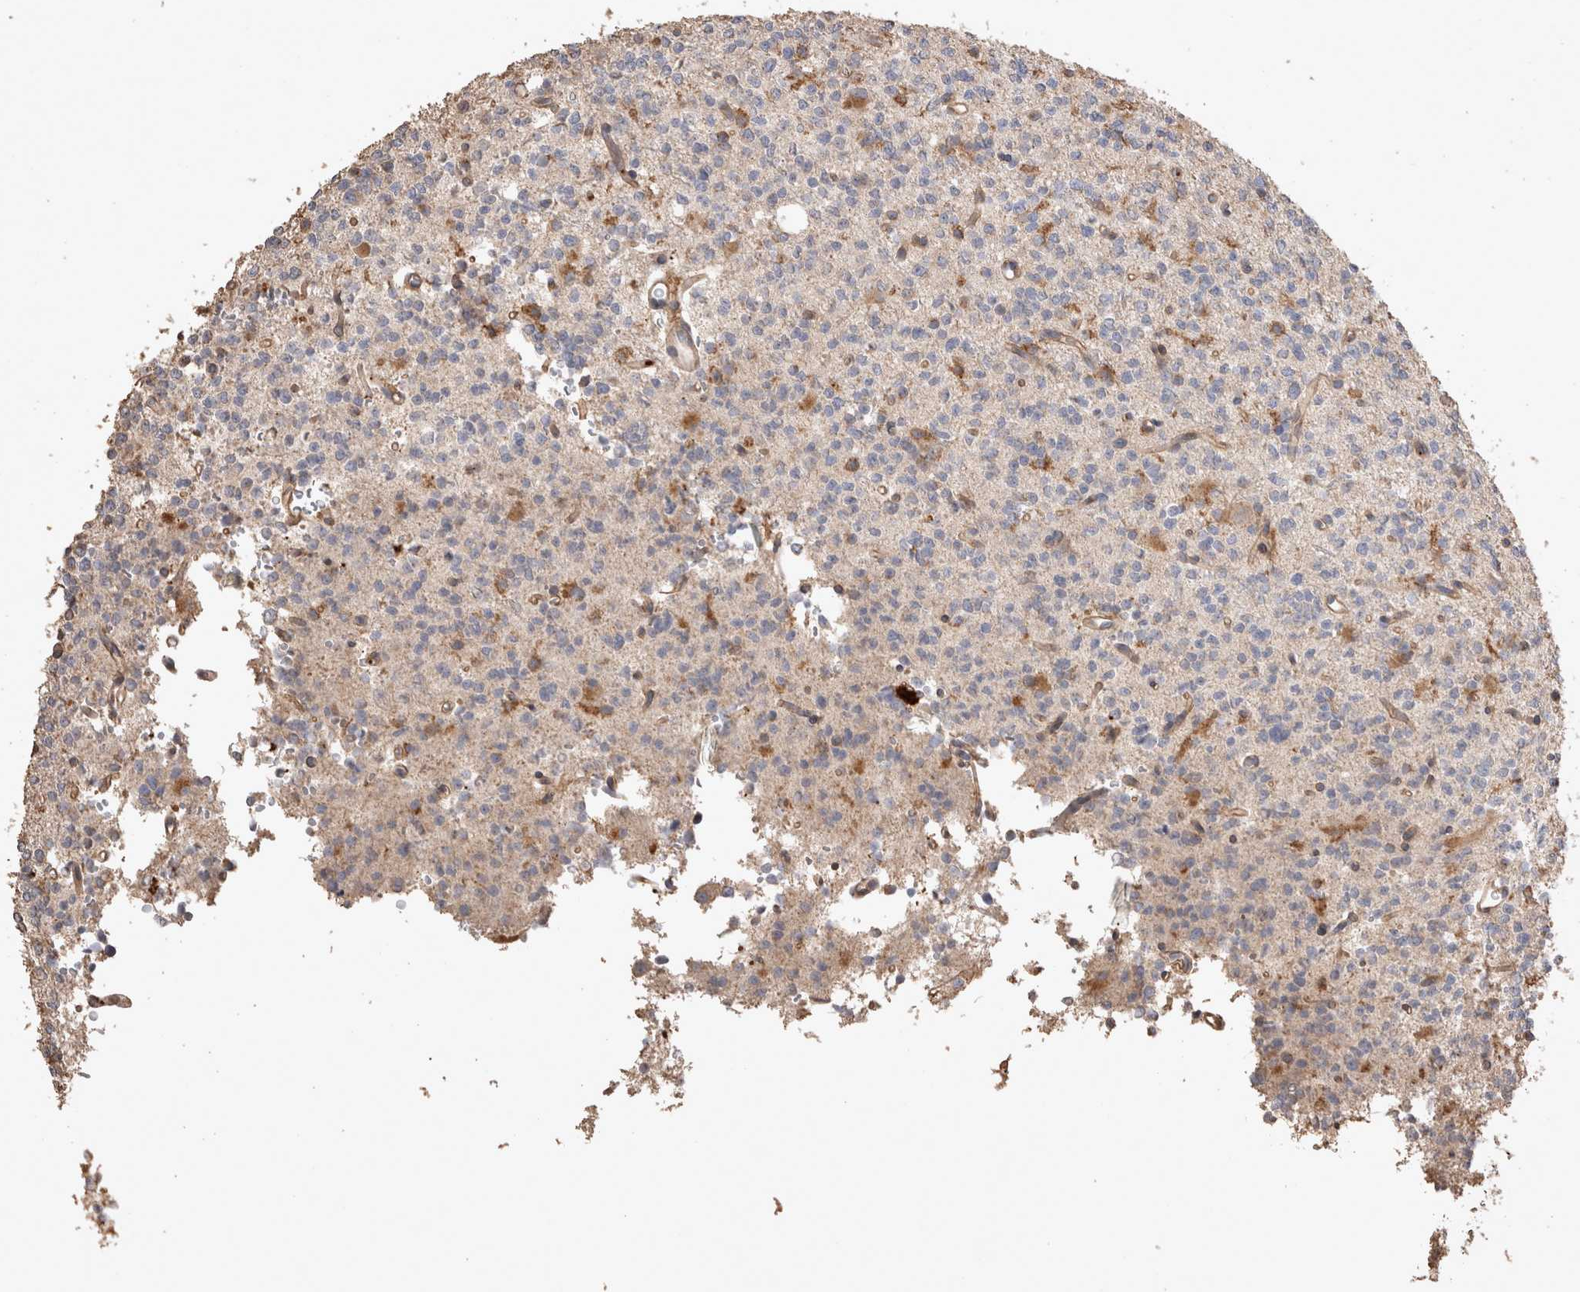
{"staining": {"intensity": "negative", "quantity": "none", "location": "none"}, "tissue": "glioma", "cell_type": "Tumor cells", "image_type": "cancer", "snomed": [{"axis": "morphology", "description": "Glioma, malignant, High grade"}, {"axis": "topography", "description": "Brain"}], "caption": "Photomicrograph shows no significant protein staining in tumor cells of malignant glioma (high-grade). (Stains: DAB immunohistochemistry (IHC) with hematoxylin counter stain, Microscopy: brightfield microscopy at high magnification).", "gene": "SNX31", "patient": {"sex": "female", "age": 62}}